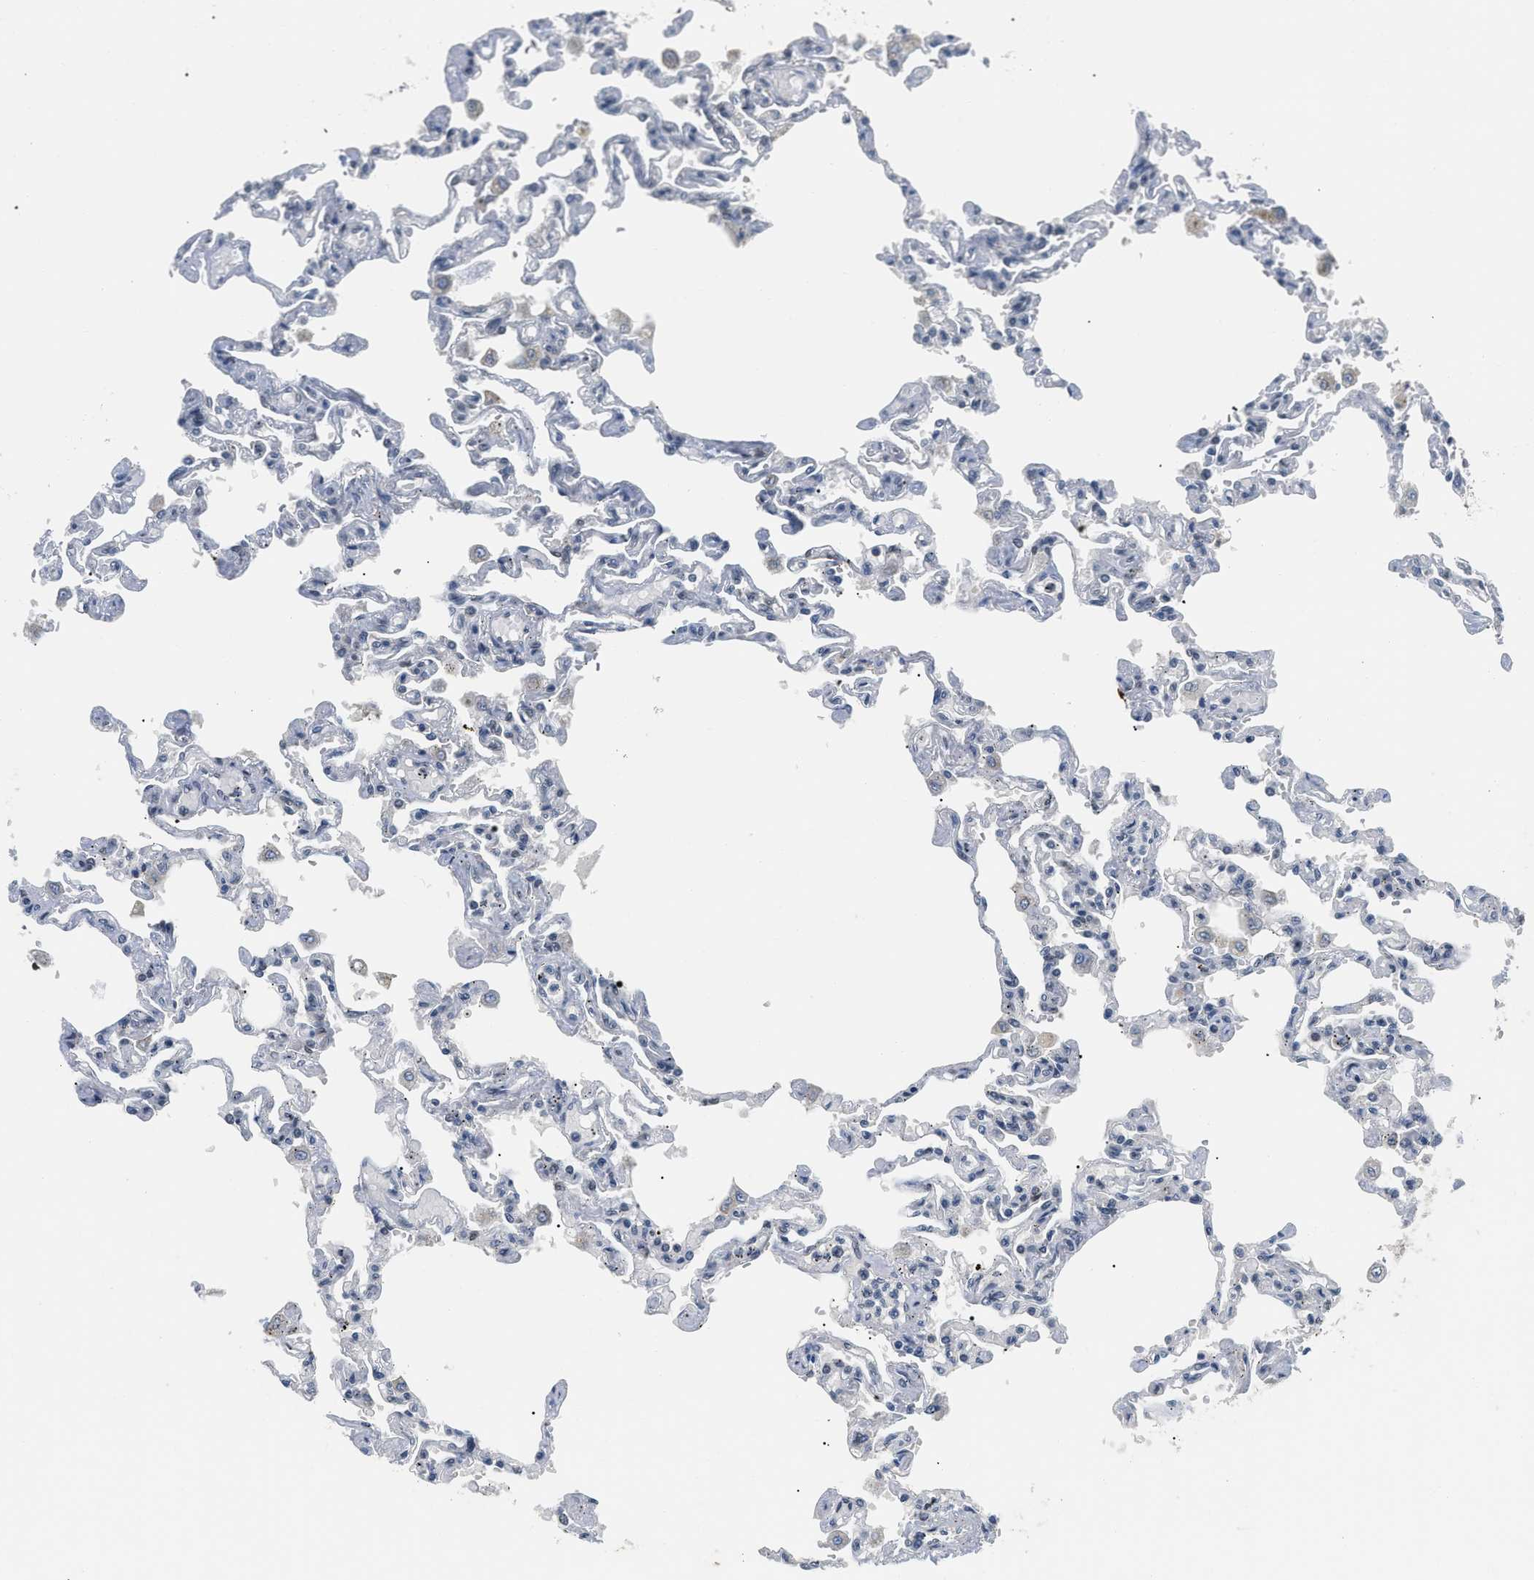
{"staining": {"intensity": "negative", "quantity": "none", "location": "none"}, "tissue": "lung", "cell_type": "Alveolar cells", "image_type": "normal", "snomed": [{"axis": "morphology", "description": "Normal tissue, NOS"}, {"axis": "topography", "description": "Lung"}], "caption": "Immunohistochemistry image of benign human lung stained for a protein (brown), which demonstrates no positivity in alveolar cells.", "gene": "MZF1", "patient": {"sex": "male", "age": 21}}